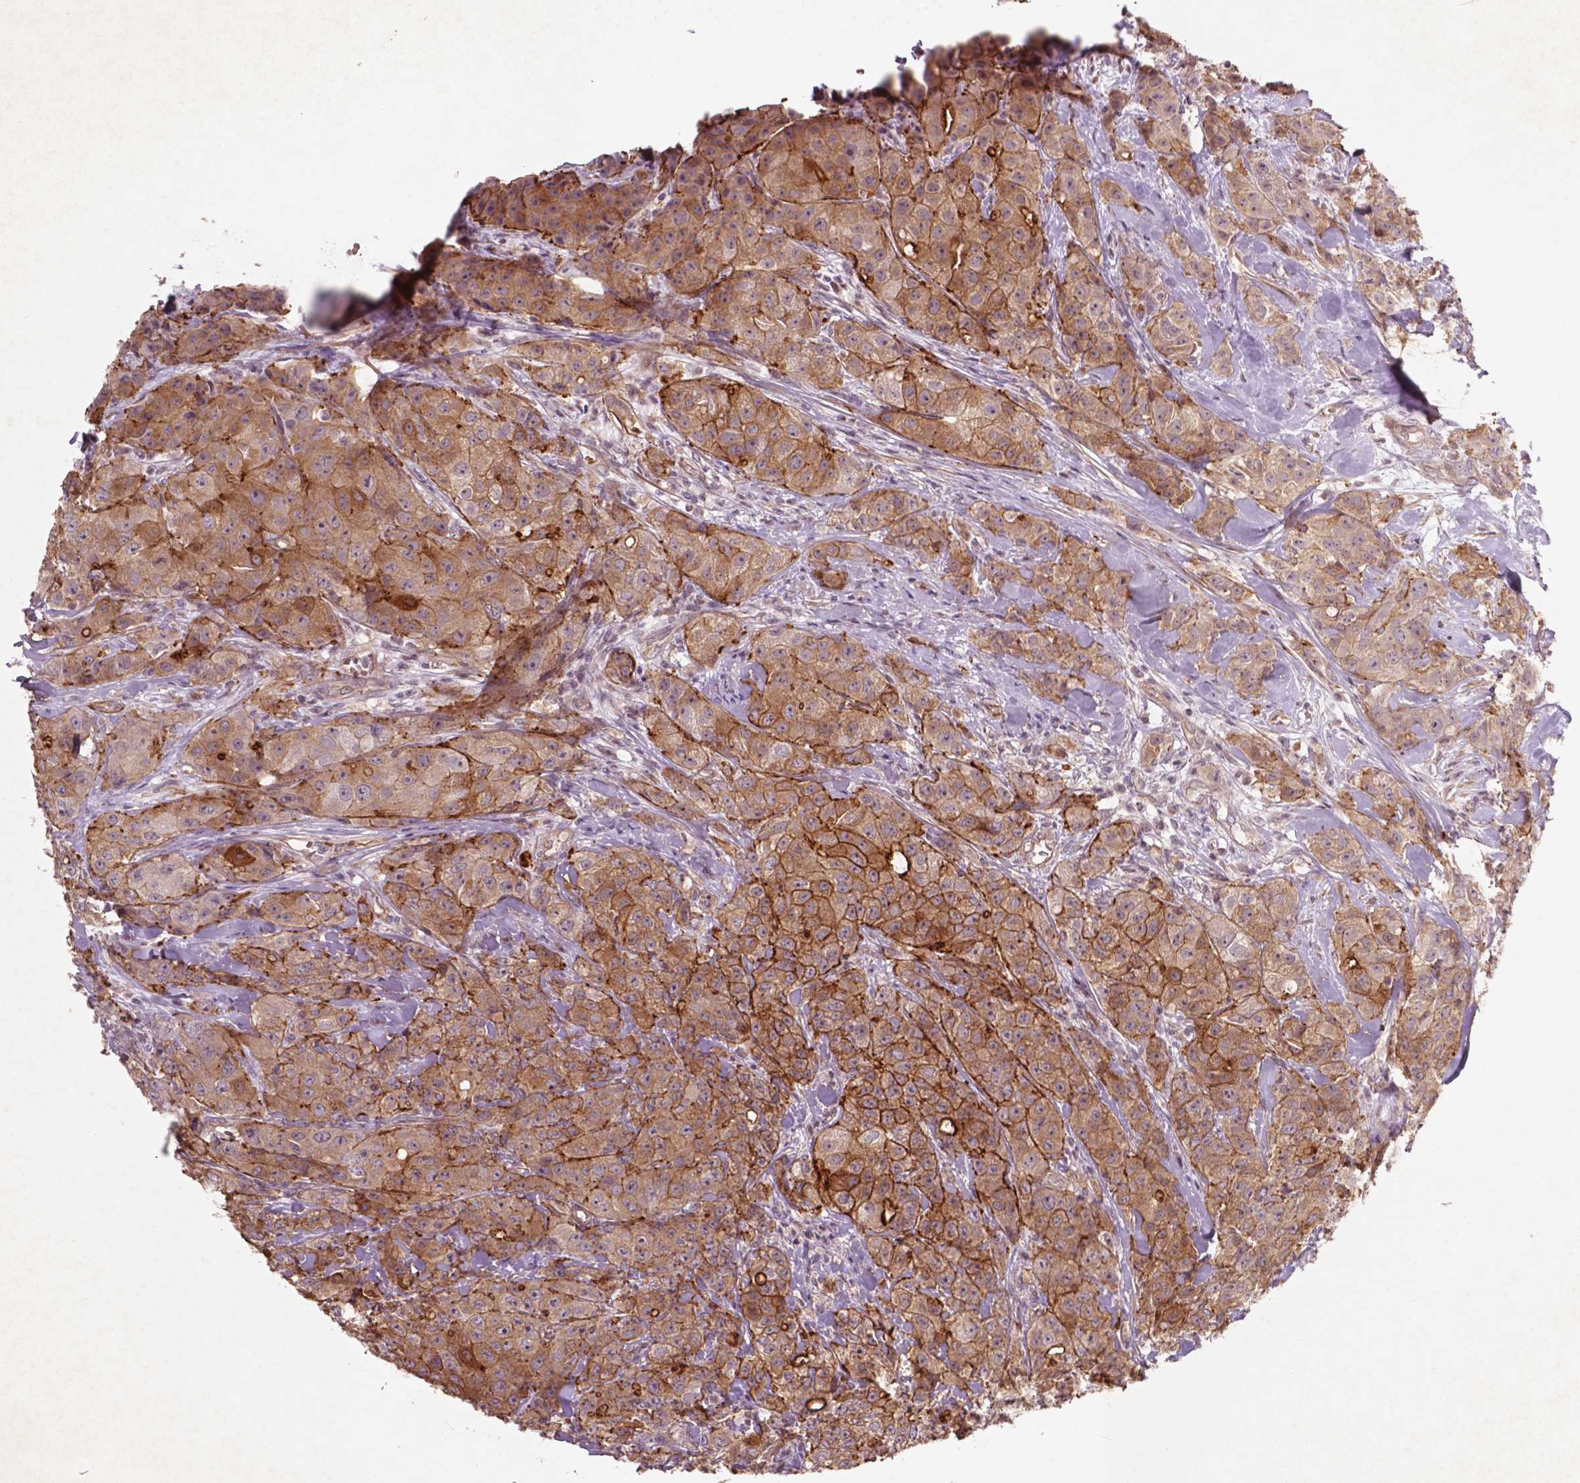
{"staining": {"intensity": "moderate", "quantity": ">75%", "location": "cytoplasmic/membranous"}, "tissue": "breast cancer", "cell_type": "Tumor cells", "image_type": "cancer", "snomed": [{"axis": "morphology", "description": "Duct carcinoma"}, {"axis": "topography", "description": "Breast"}], "caption": "Immunohistochemical staining of infiltrating ductal carcinoma (breast) shows moderate cytoplasmic/membranous protein expression in approximately >75% of tumor cells.", "gene": "RFPL4B", "patient": {"sex": "female", "age": 43}}